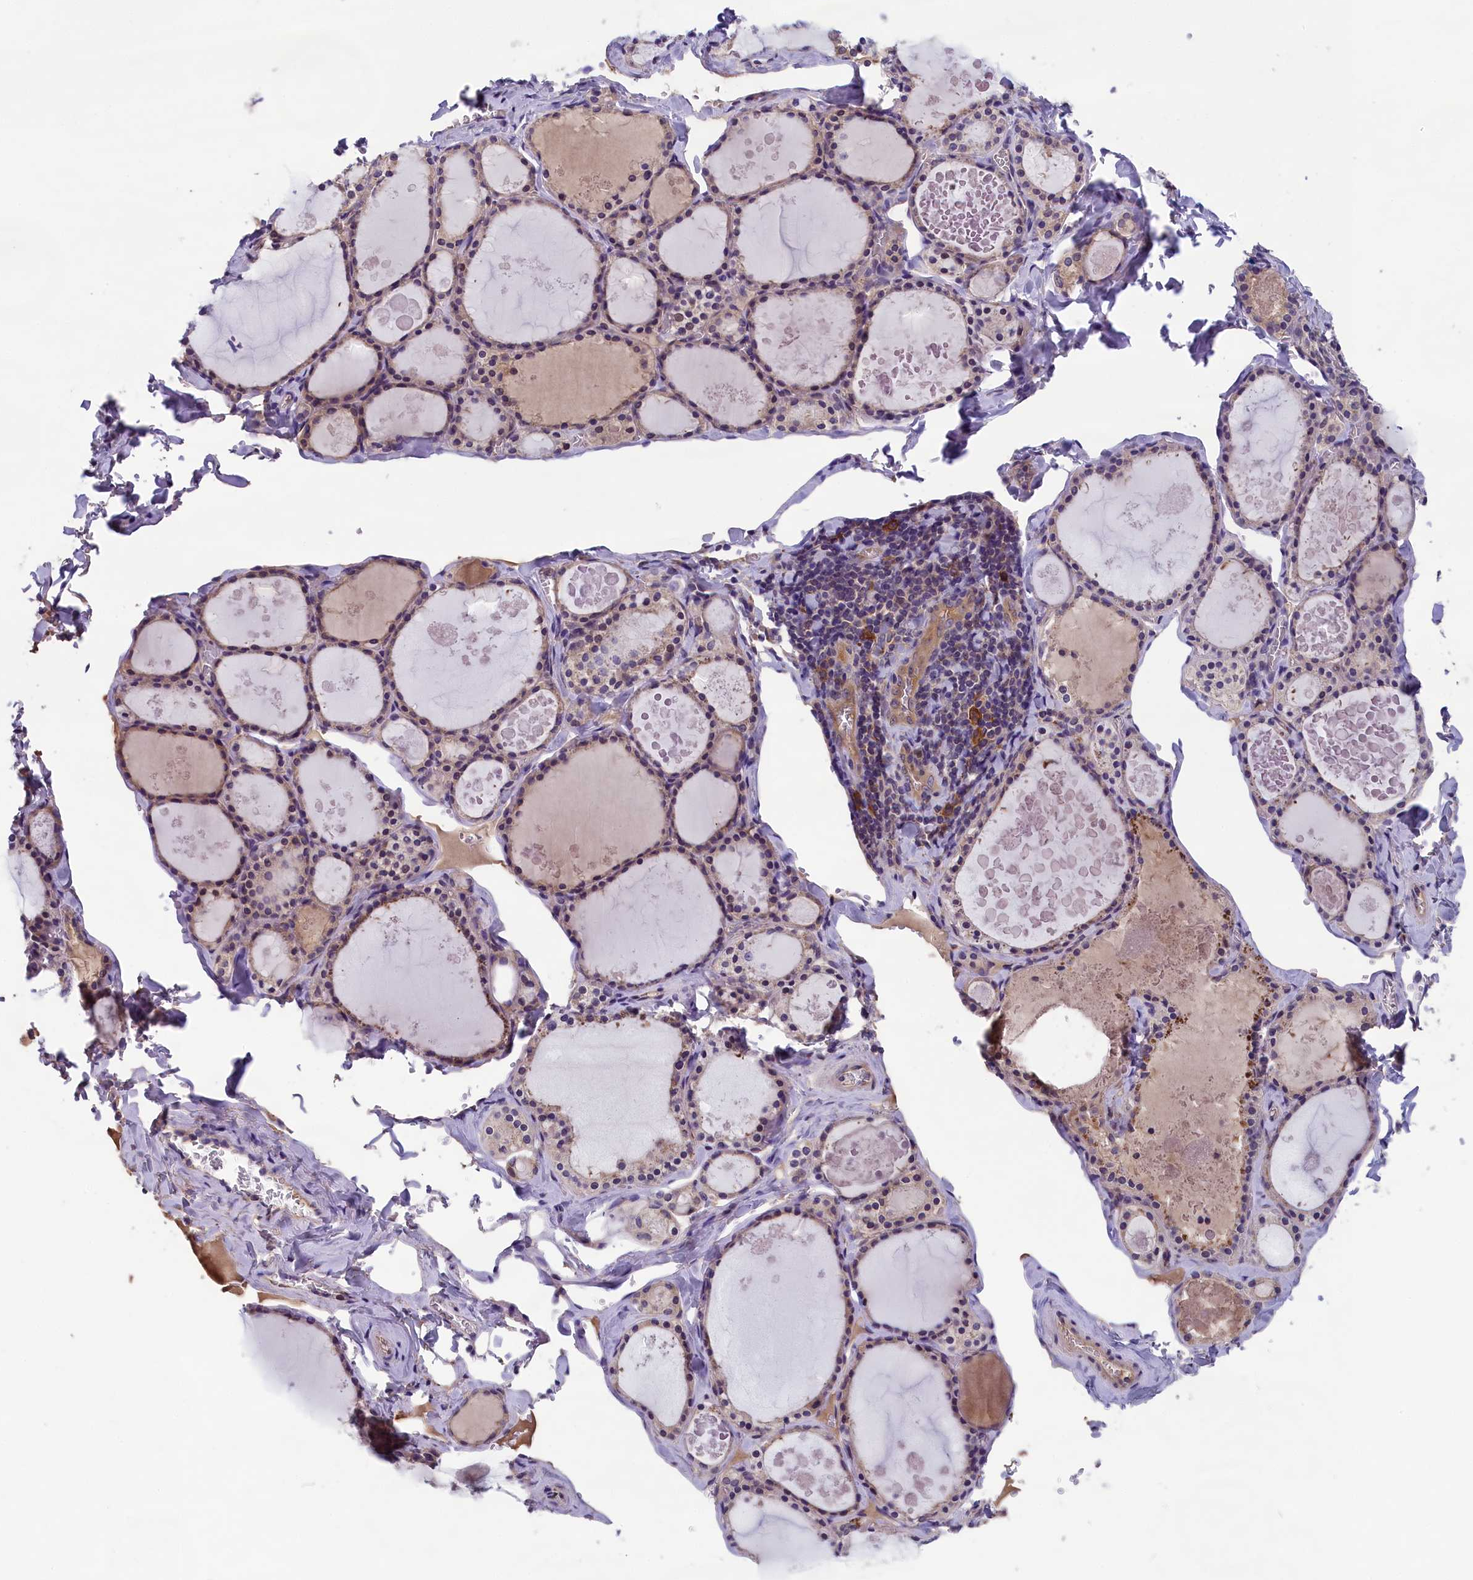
{"staining": {"intensity": "weak", "quantity": ">75%", "location": "cytoplasmic/membranous"}, "tissue": "thyroid gland", "cell_type": "Glandular cells", "image_type": "normal", "snomed": [{"axis": "morphology", "description": "Normal tissue, NOS"}, {"axis": "topography", "description": "Thyroid gland"}], "caption": "Brown immunohistochemical staining in unremarkable thyroid gland exhibits weak cytoplasmic/membranous expression in about >75% of glandular cells. Using DAB (3,3'-diaminobenzidine) (brown) and hematoxylin (blue) stains, captured at high magnification using brightfield microscopy.", "gene": "ABCC8", "patient": {"sex": "male", "age": 56}}